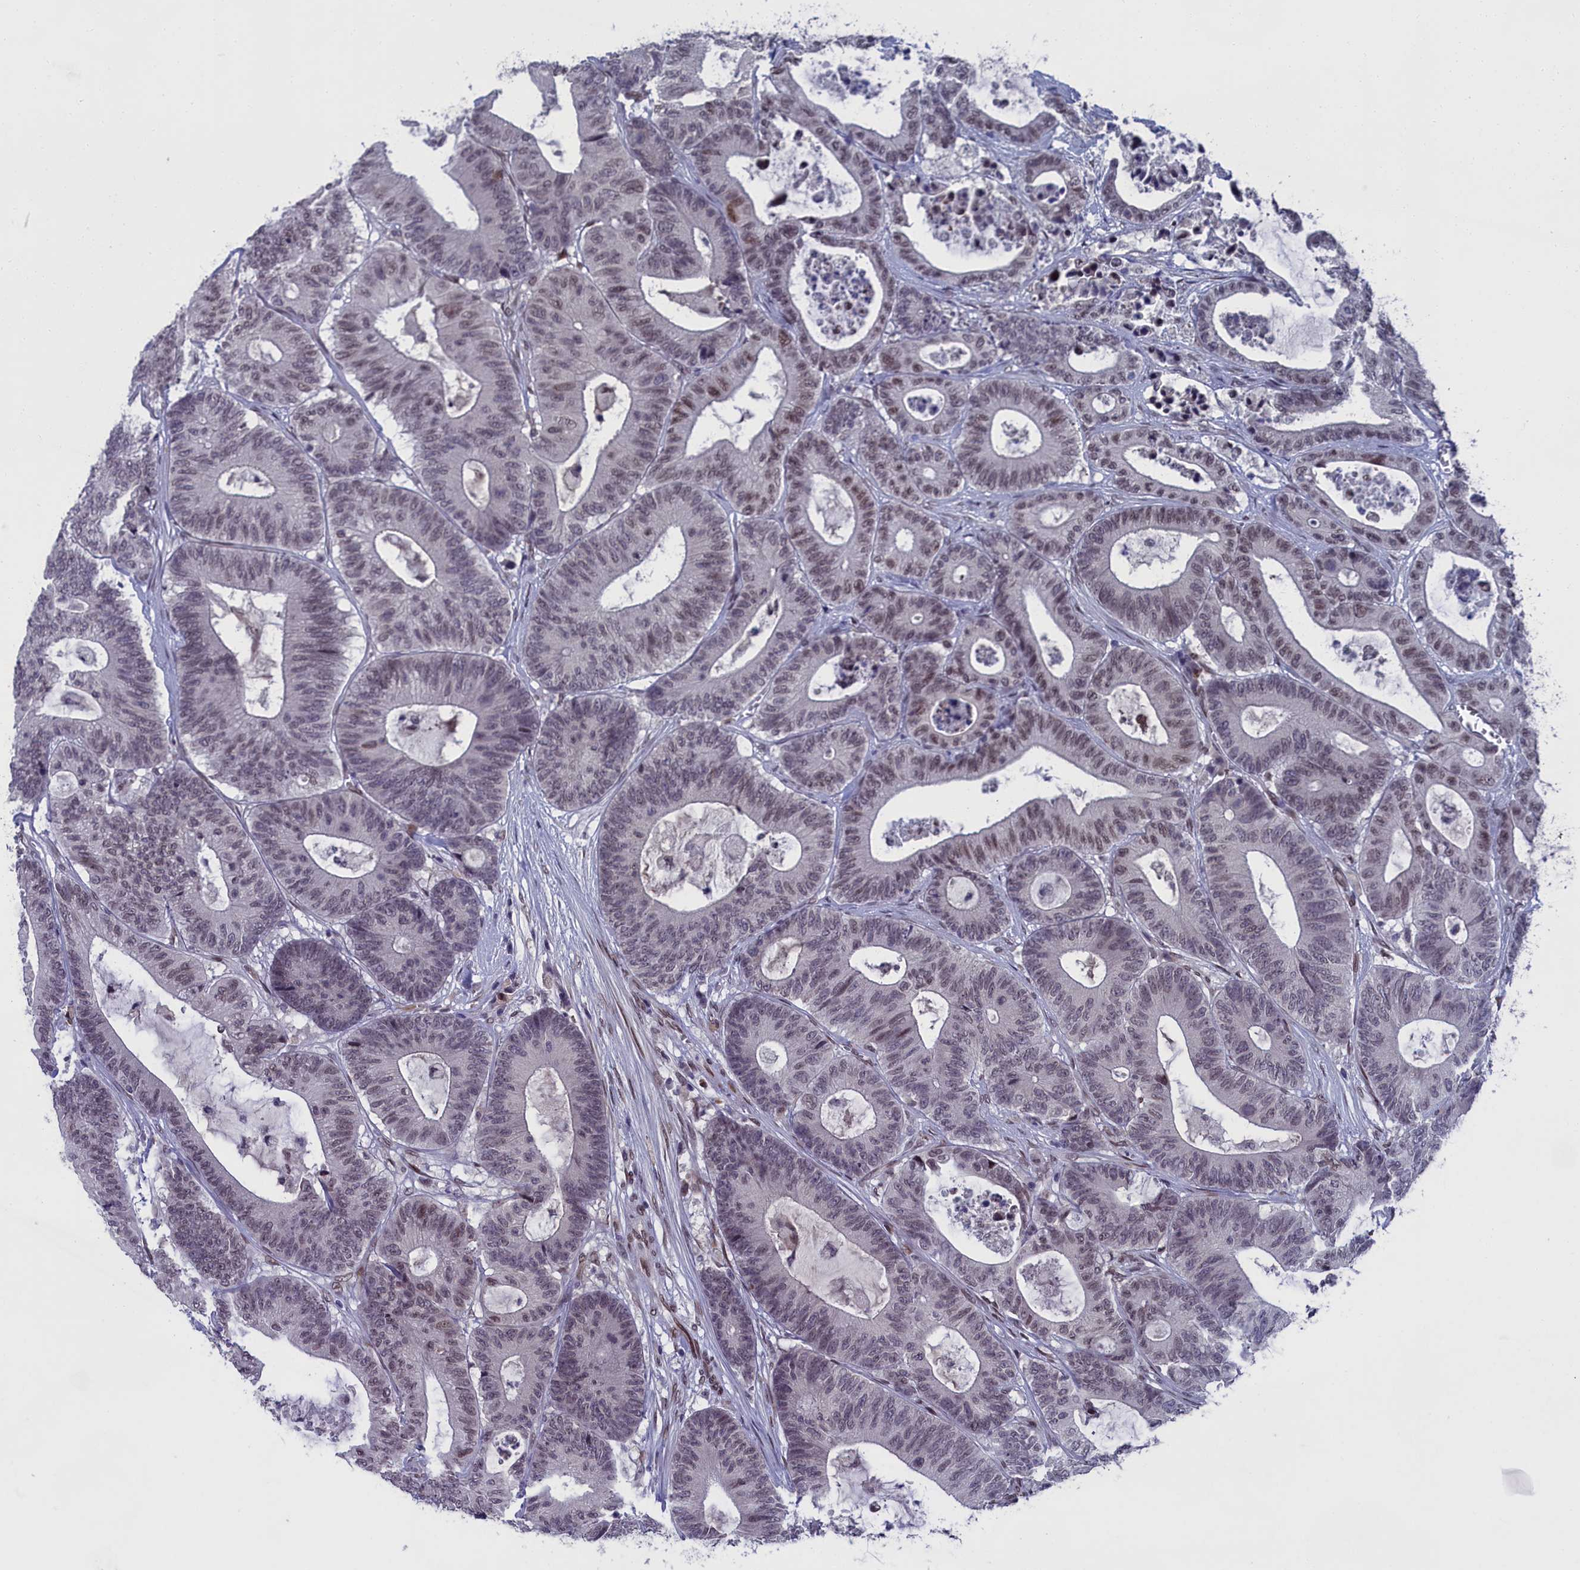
{"staining": {"intensity": "weak", "quantity": "25%-75%", "location": "nuclear"}, "tissue": "colorectal cancer", "cell_type": "Tumor cells", "image_type": "cancer", "snomed": [{"axis": "morphology", "description": "Adenocarcinoma, NOS"}, {"axis": "topography", "description": "Colon"}], "caption": "Weak nuclear protein positivity is present in approximately 25%-75% of tumor cells in colorectal adenocarcinoma.", "gene": "GPSM1", "patient": {"sex": "female", "age": 84}}